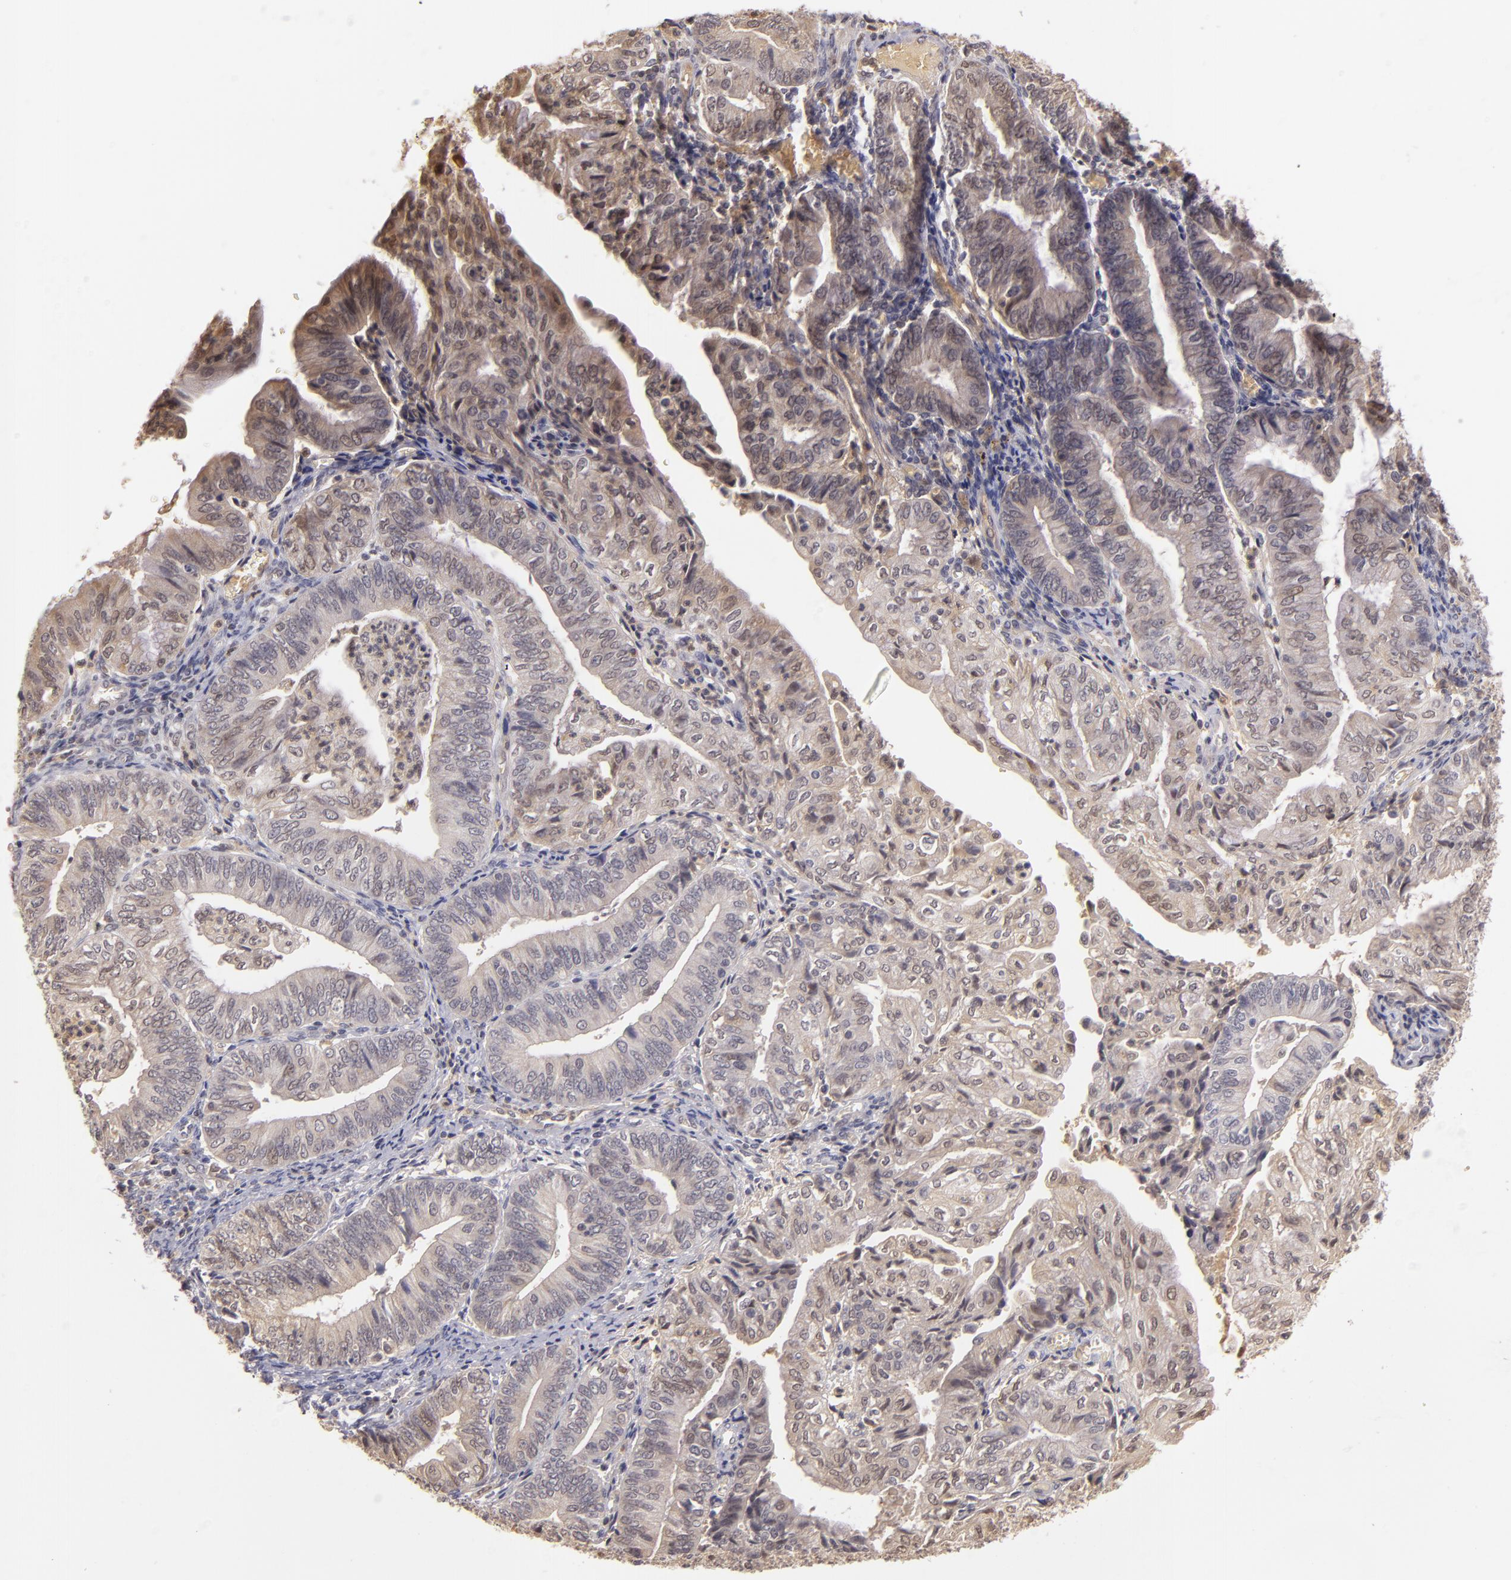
{"staining": {"intensity": "weak", "quantity": ">75%", "location": "cytoplasmic/membranous,nuclear"}, "tissue": "endometrial cancer", "cell_type": "Tumor cells", "image_type": "cancer", "snomed": [{"axis": "morphology", "description": "Adenocarcinoma, NOS"}, {"axis": "topography", "description": "Endometrium"}], "caption": "High-power microscopy captured an immunohistochemistry (IHC) photomicrograph of endometrial cancer (adenocarcinoma), revealing weak cytoplasmic/membranous and nuclear staining in about >75% of tumor cells. (DAB (3,3'-diaminobenzidine) IHC, brown staining for protein, blue staining for nuclei).", "gene": "LRG1", "patient": {"sex": "female", "age": 55}}